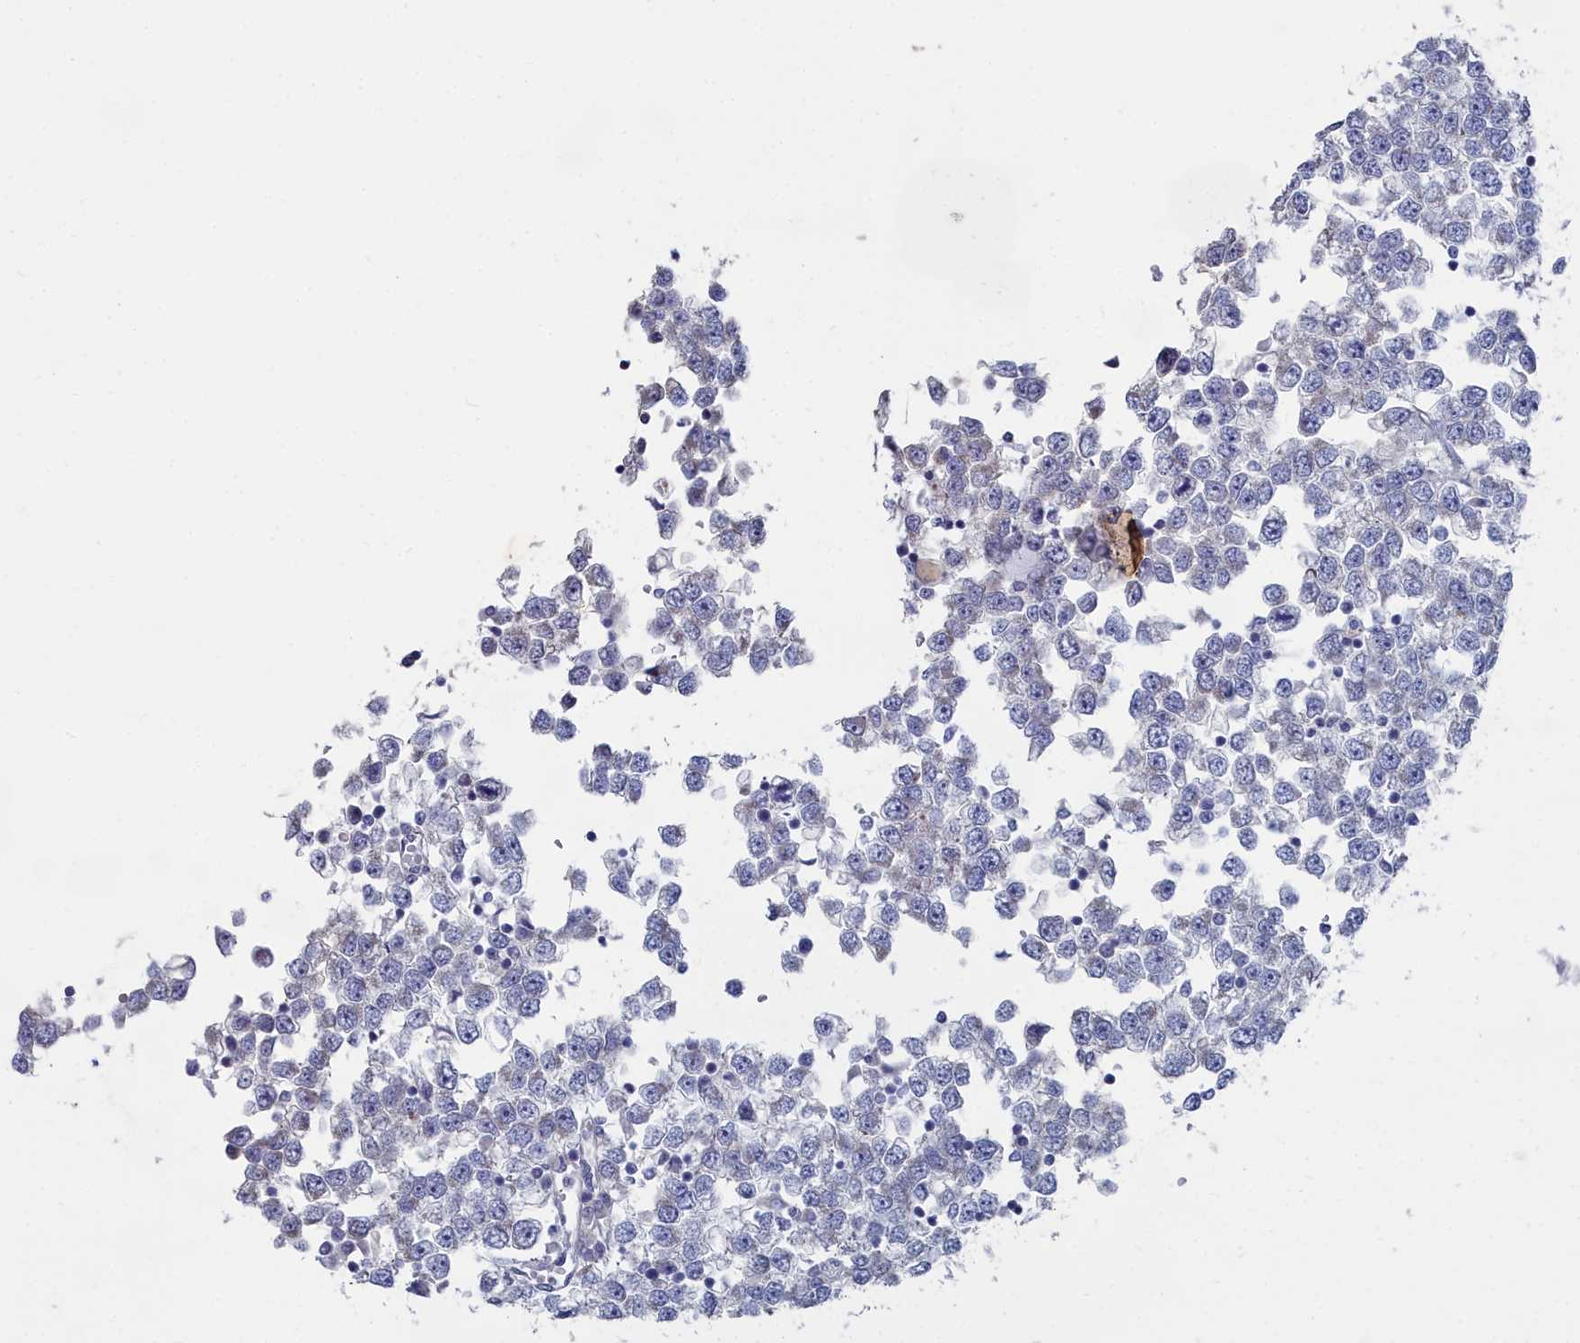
{"staining": {"intensity": "negative", "quantity": "none", "location": "none"}, "tissue": "testis cancer", "cell_type": "Tumor cells", "image_type": "cancer", "snomed": [{"axis": "morphology", "description": "Seminoma, NOS"}, {"axis": "topography", "description": "Testis"}], "caption": "This is an immunohistochemistry photomicrograph of testis seminoma. There is no expression in tumor cells.", "gene": "SHISAL2A", "patient": {"sex": "male", "age": 65}}